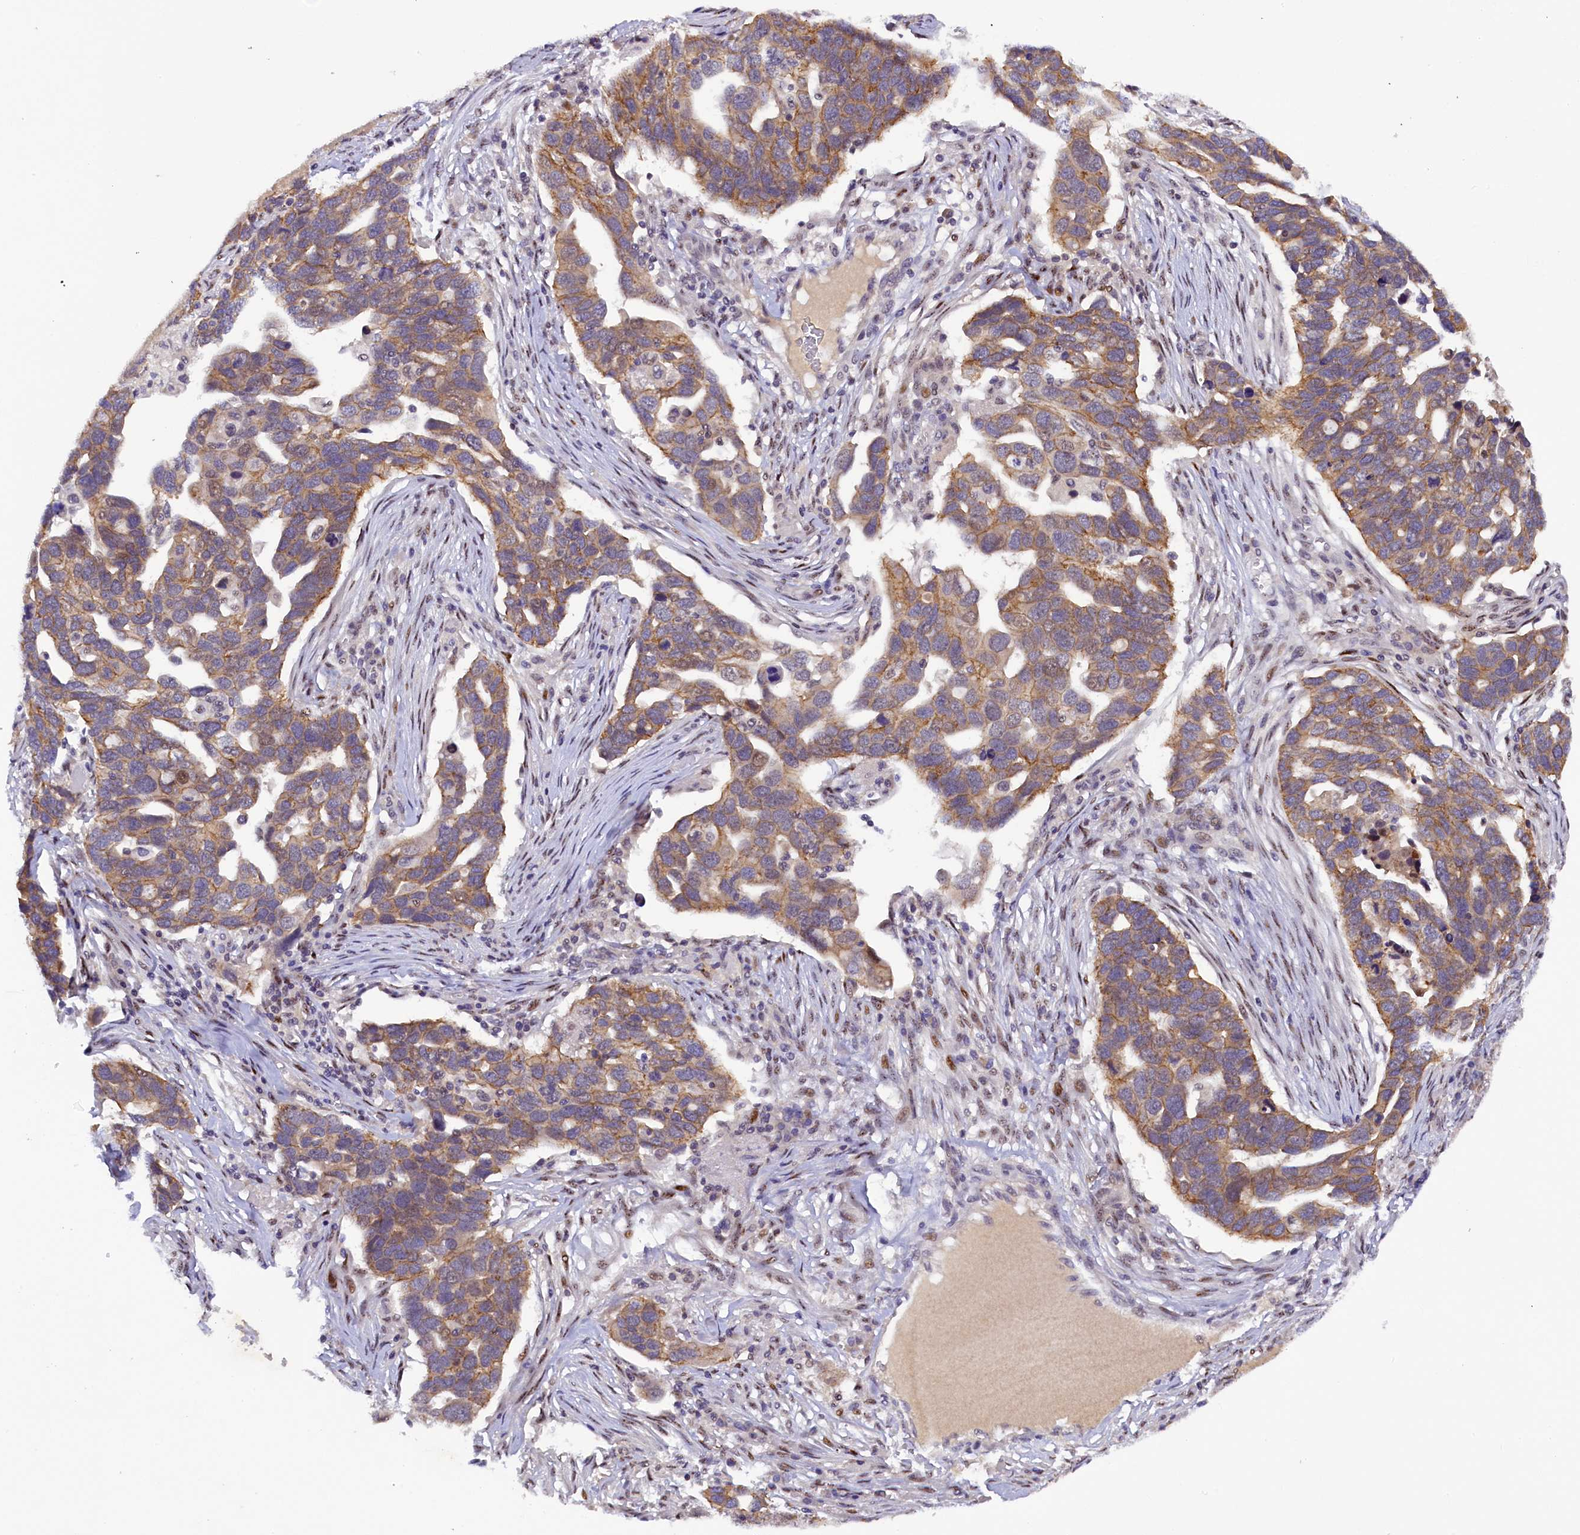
{"staining": {"intensity": "moderate", "quantity": ">75%", "location": "cytoplasmic/membranous"}, "tissue": "ovarian cancer", "cell_type": "Tumor cells", "image_type": "cancer", "snomed": [{"axis": "morphology", "description": "Cystadenocarcinoma, serous, NOS"}, {"axis": "topography", "description": "Ovary"}], "caption": "A brown stain labels moderate cytoplasmic/membranous staining of a protein in ovarian serous cystadenocarcinoma tumor cells.", "gene": "ENKD1", "patient": {"sex": "female", "age": 54}}